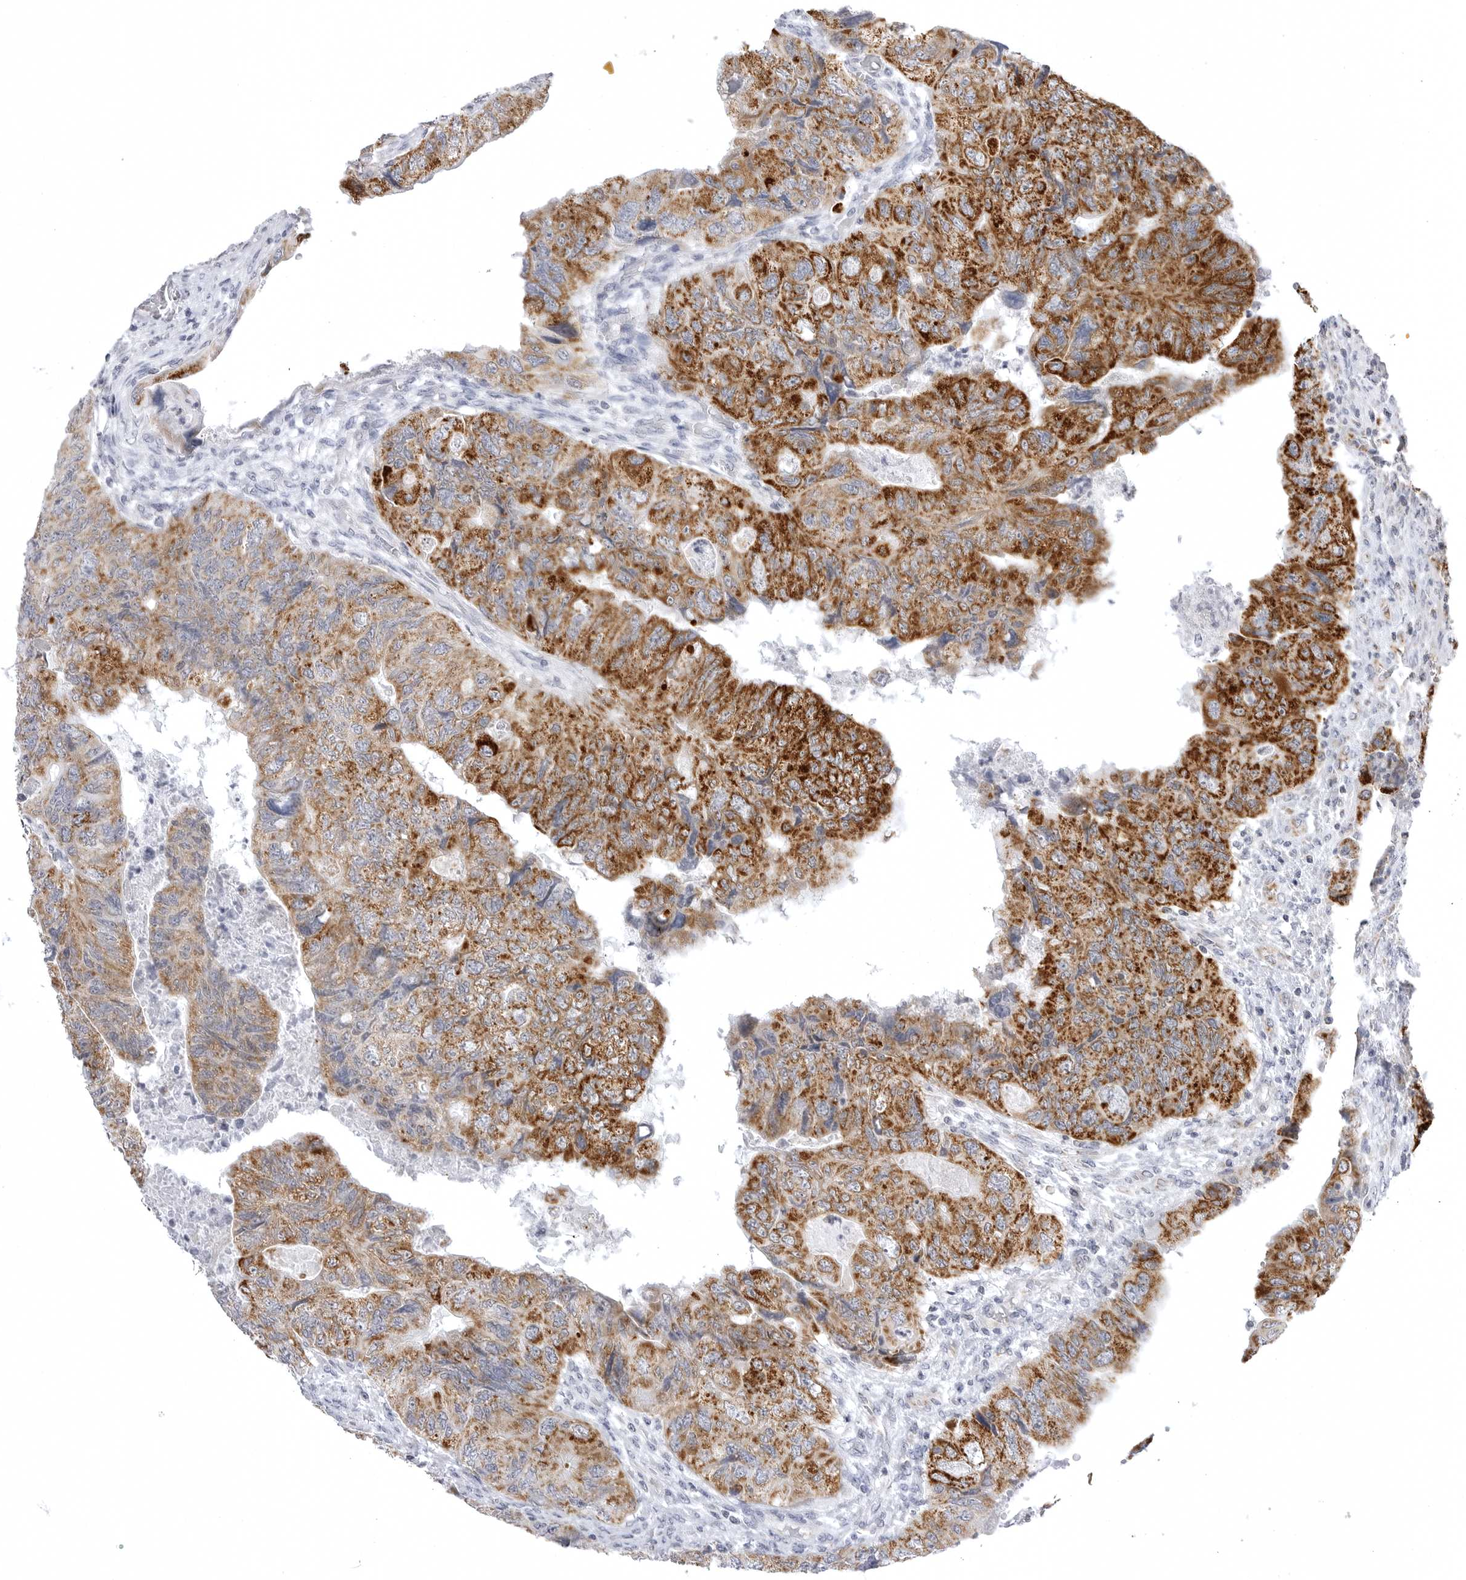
{"staining": {"intensity": "strong", "quantity": ">75%", "location": "cytoplasmic/membranous"}, "tissue": "colorectal cancer", "cell_type": "Tumor cells", "image_type": "cancer", "snomed": [{"axis": "morphology", "description": "Adenocarcinoma, NOS"}, {"axis": "topography", "description": "Rectum"}], "caption": "Adenocarcinoma (colorectal) tissue exhibits strong cytoplasmic/membranous expression in approximately >75% of tumor cells, visualized by immunohistochemistry.", "gene": "TUFM", "patient": {"sex": "male", "age": 63}}